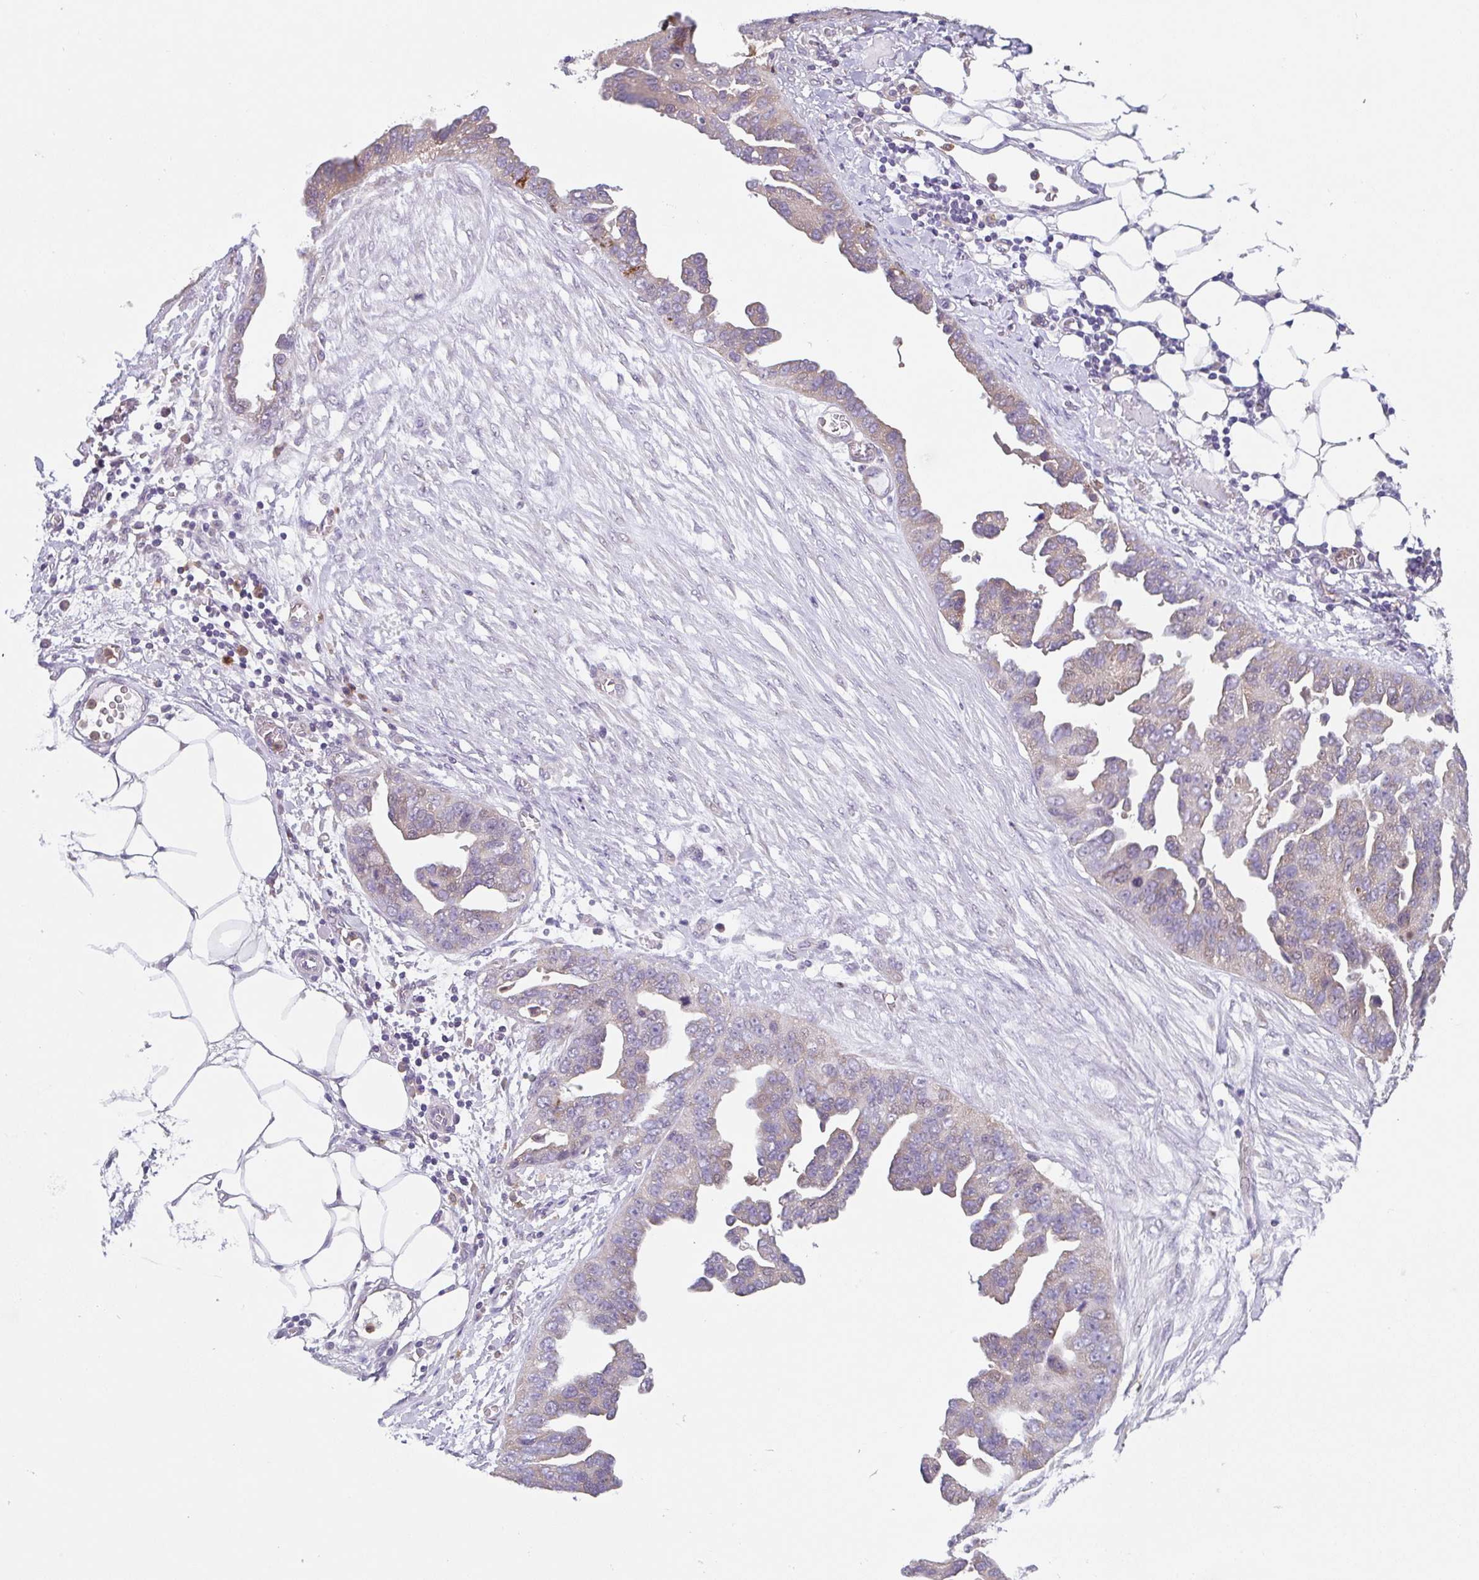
{"staining": {"intensity": "weak", "quantity": "<25%", "location": "cytoplasmic/membranous"}, "tissue": "ovarian cancer", "cell_type": "Tumor cells", "image_type": "cancer", "snomed": [{"axis": "morphology", "description": "Cystadenocarcinoma, serous, NOS"}, {"axis": "topography", "description": "Ovary"}], "caption": "Histopathology image shows no protein staining in tumor cells of serous cystadenocarcinoma (ovarian) tissue.", "gene": "TSPAN31", "patient": {"sex": "female", "age": 75}}